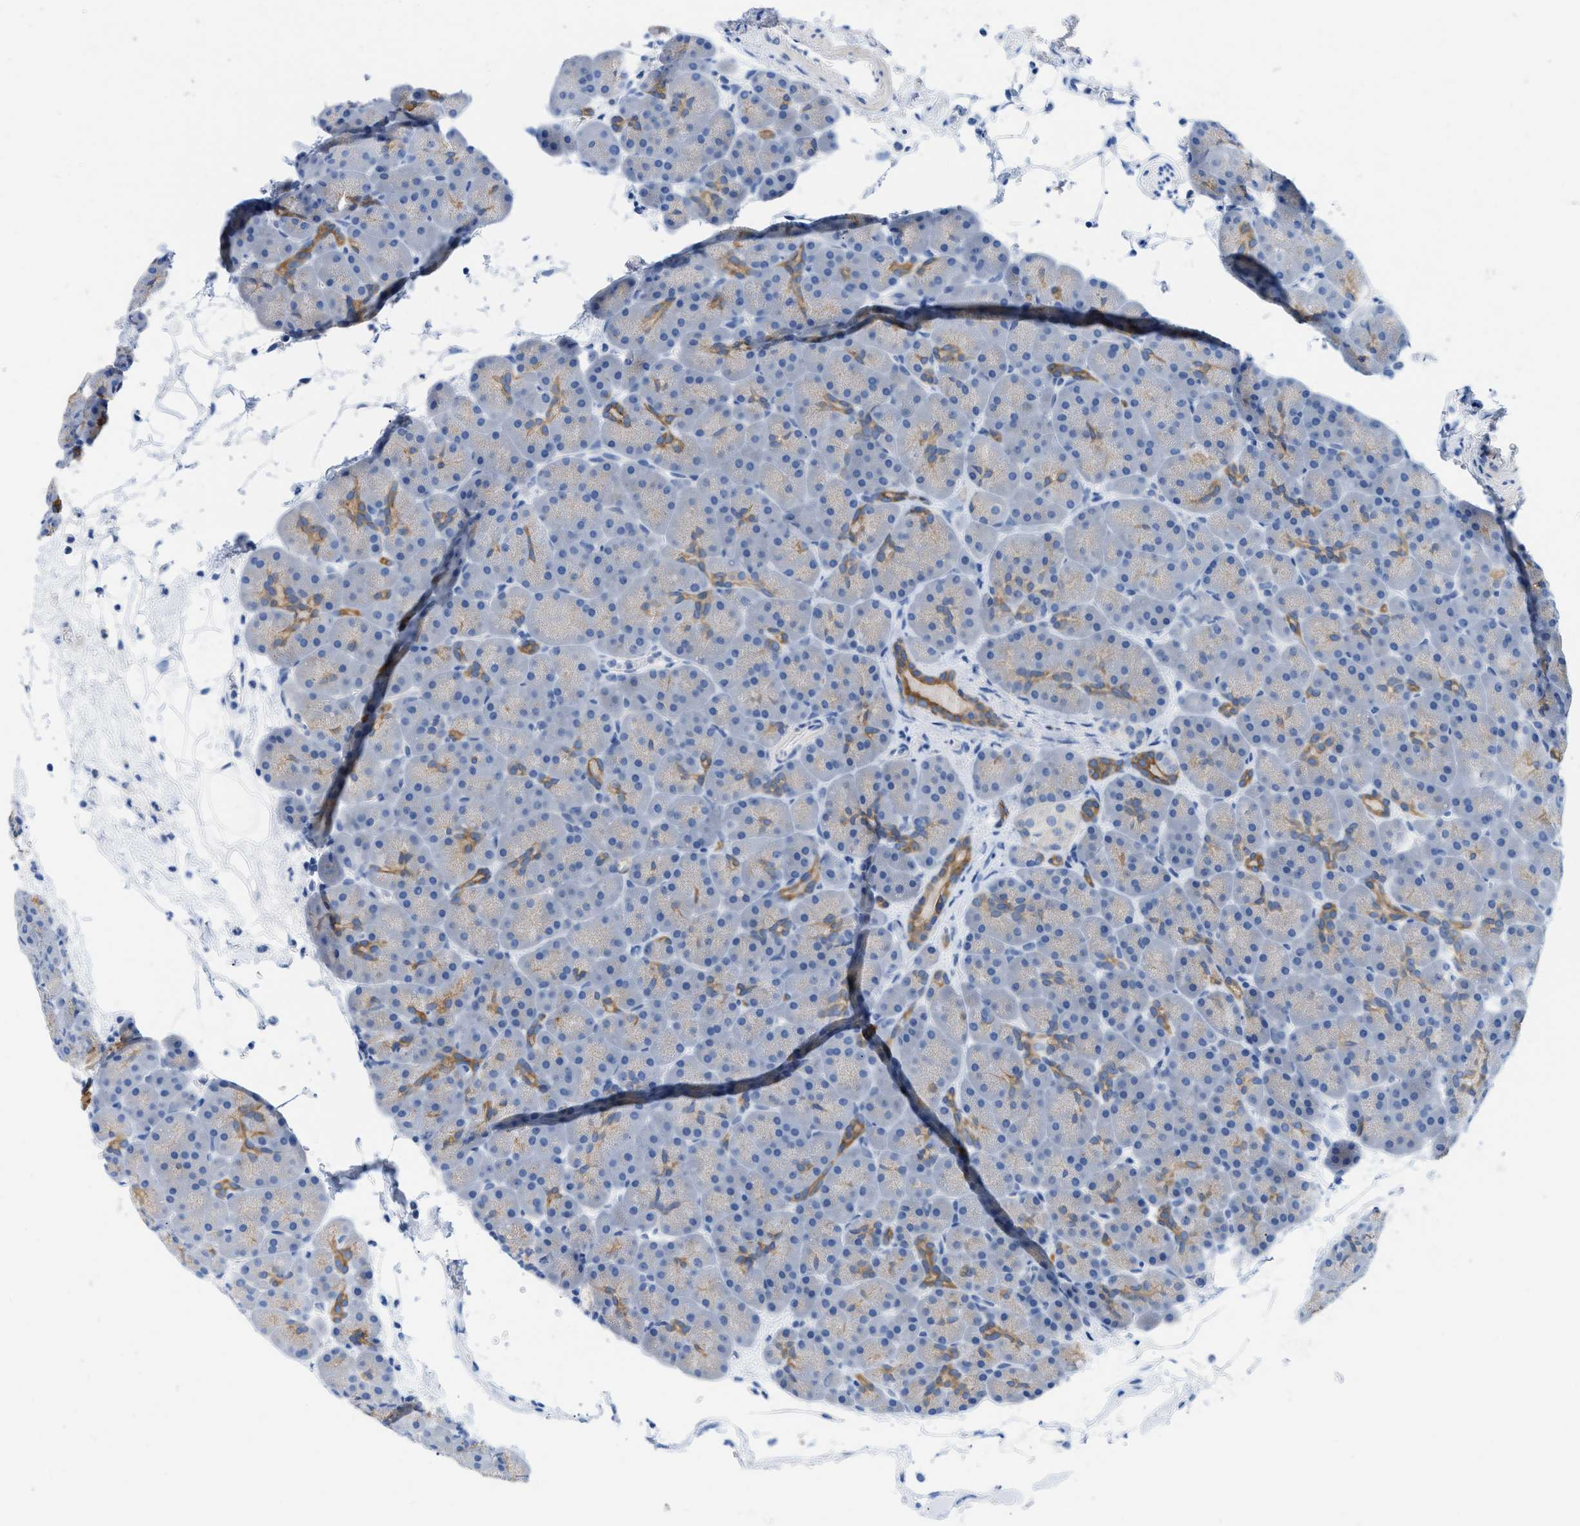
{"staining": {"intensity": "moderate", "quantity": "<25%", "location": "cytoplasmic/membranous"}, "tissue": "pancreas", "cell_type": "Exocrine glandular cells", "image_type": "normal", "snomed": [{"axis": "morphology", "description": "Normal tissue, NOS"}, {"axis": "topography", "description": "Pancreas"}], "caption": "Immunohistochemical staining of unremarkable pancreas demonstrates <25% levels of moderate cytoplasmic/membranous protein expression in about <25% of exocrine glandular cells. (IHC, brightfield microscopy, high magnification).", "gene": "BPGM", "patient": {"sex": "male", "age": 66}}